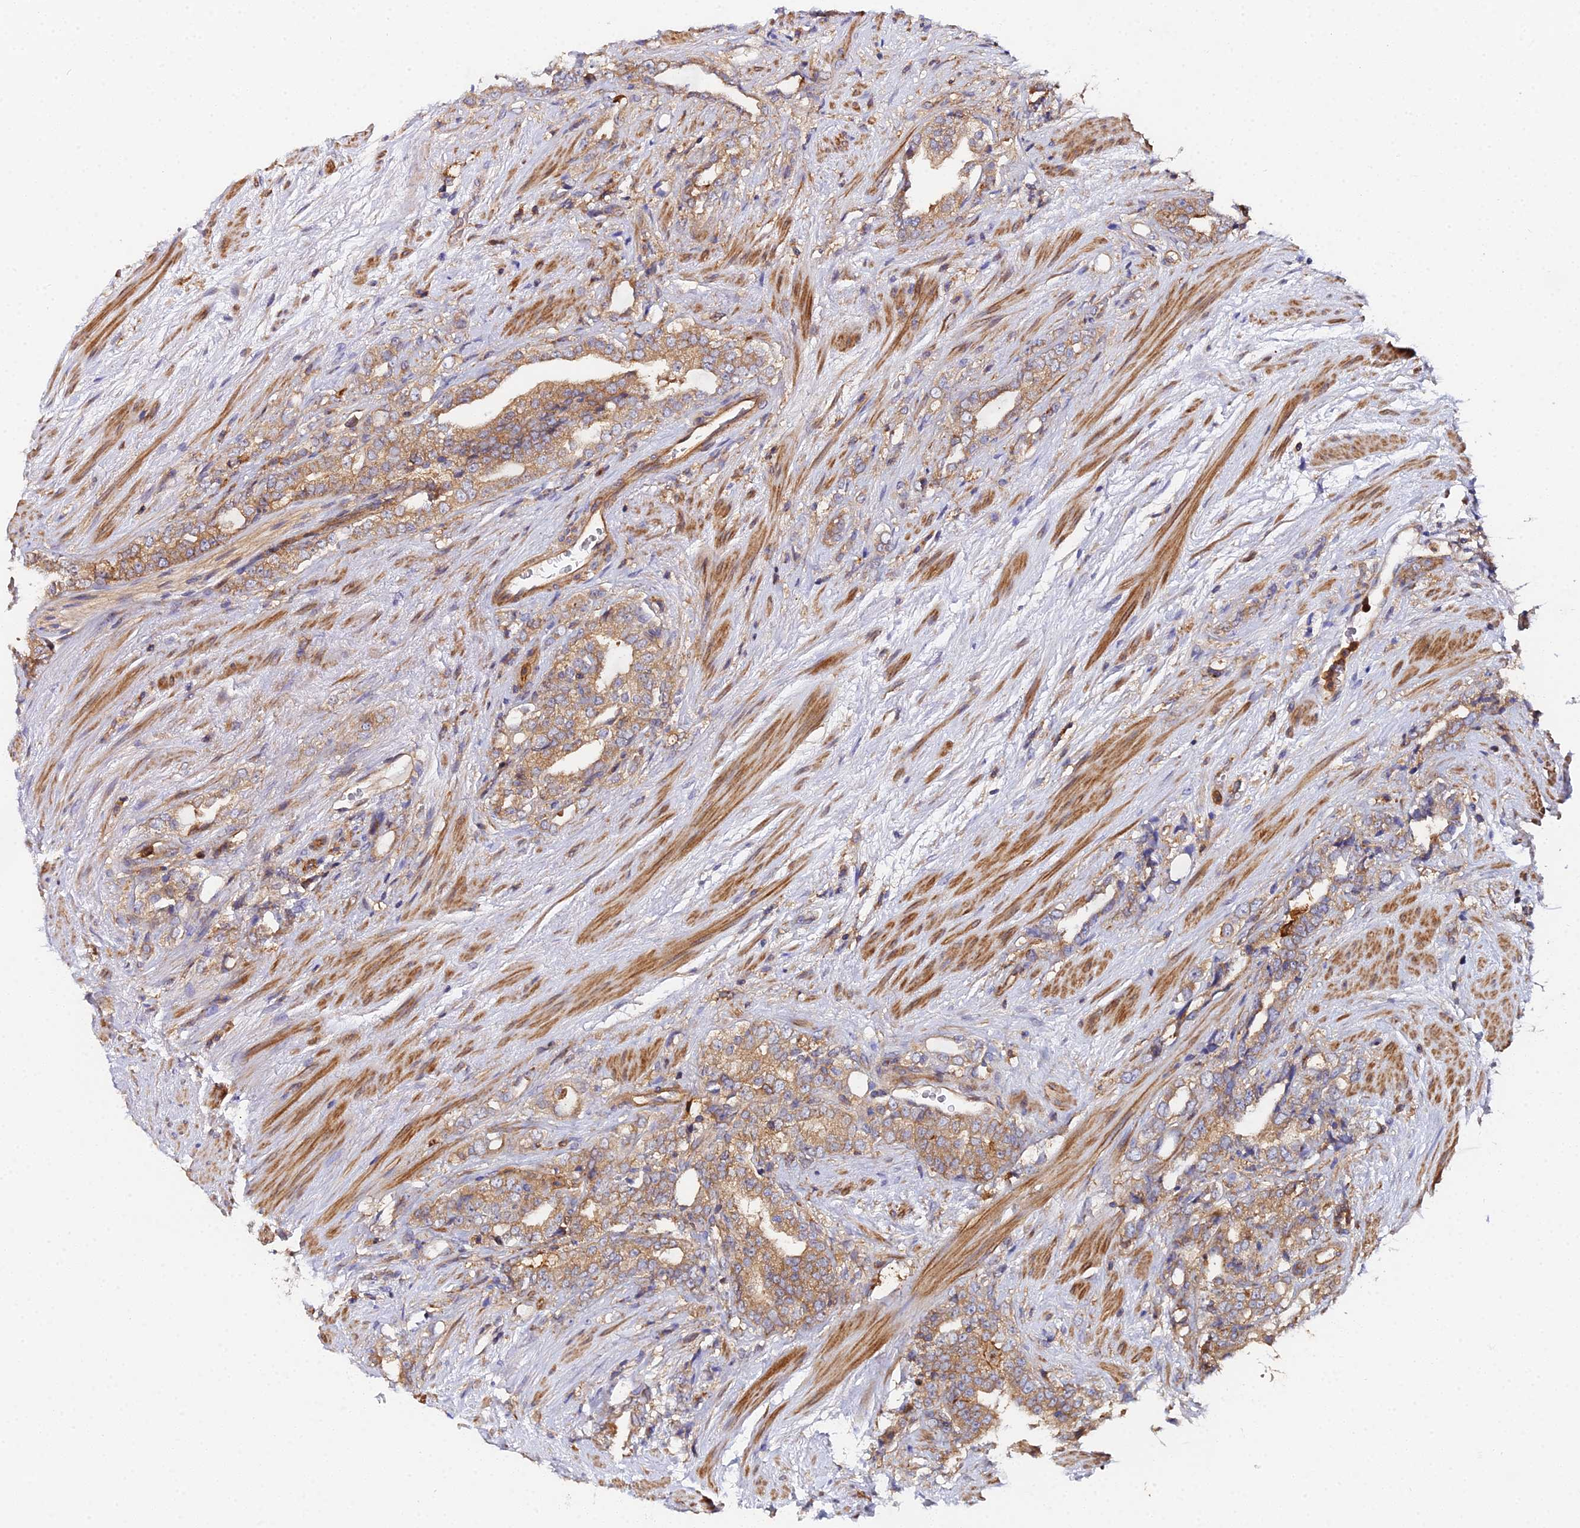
{"staining": {"intensity": "moderate", "quantity": ">75%", "location": "cytoplasmic/membranous"}, "tissue": "prostate cancer", "cell_type": "Tumor cells", "image_type": "cancer", "snomed": [{"axis": "morphology", "description": "Adenocarcinoma, High grade"}, {"axis": "topography", "description": "Prostate"}], "caption": "Immunohistochemical staining of human prostate cancer (high-grade adenocarcinoma) exhibits moderate cytoplasmic/membranous protein expression in approximately >75% of tumor cells.", "gene": "GNG5B", "patient": {"sex": "male", "age": 64}}